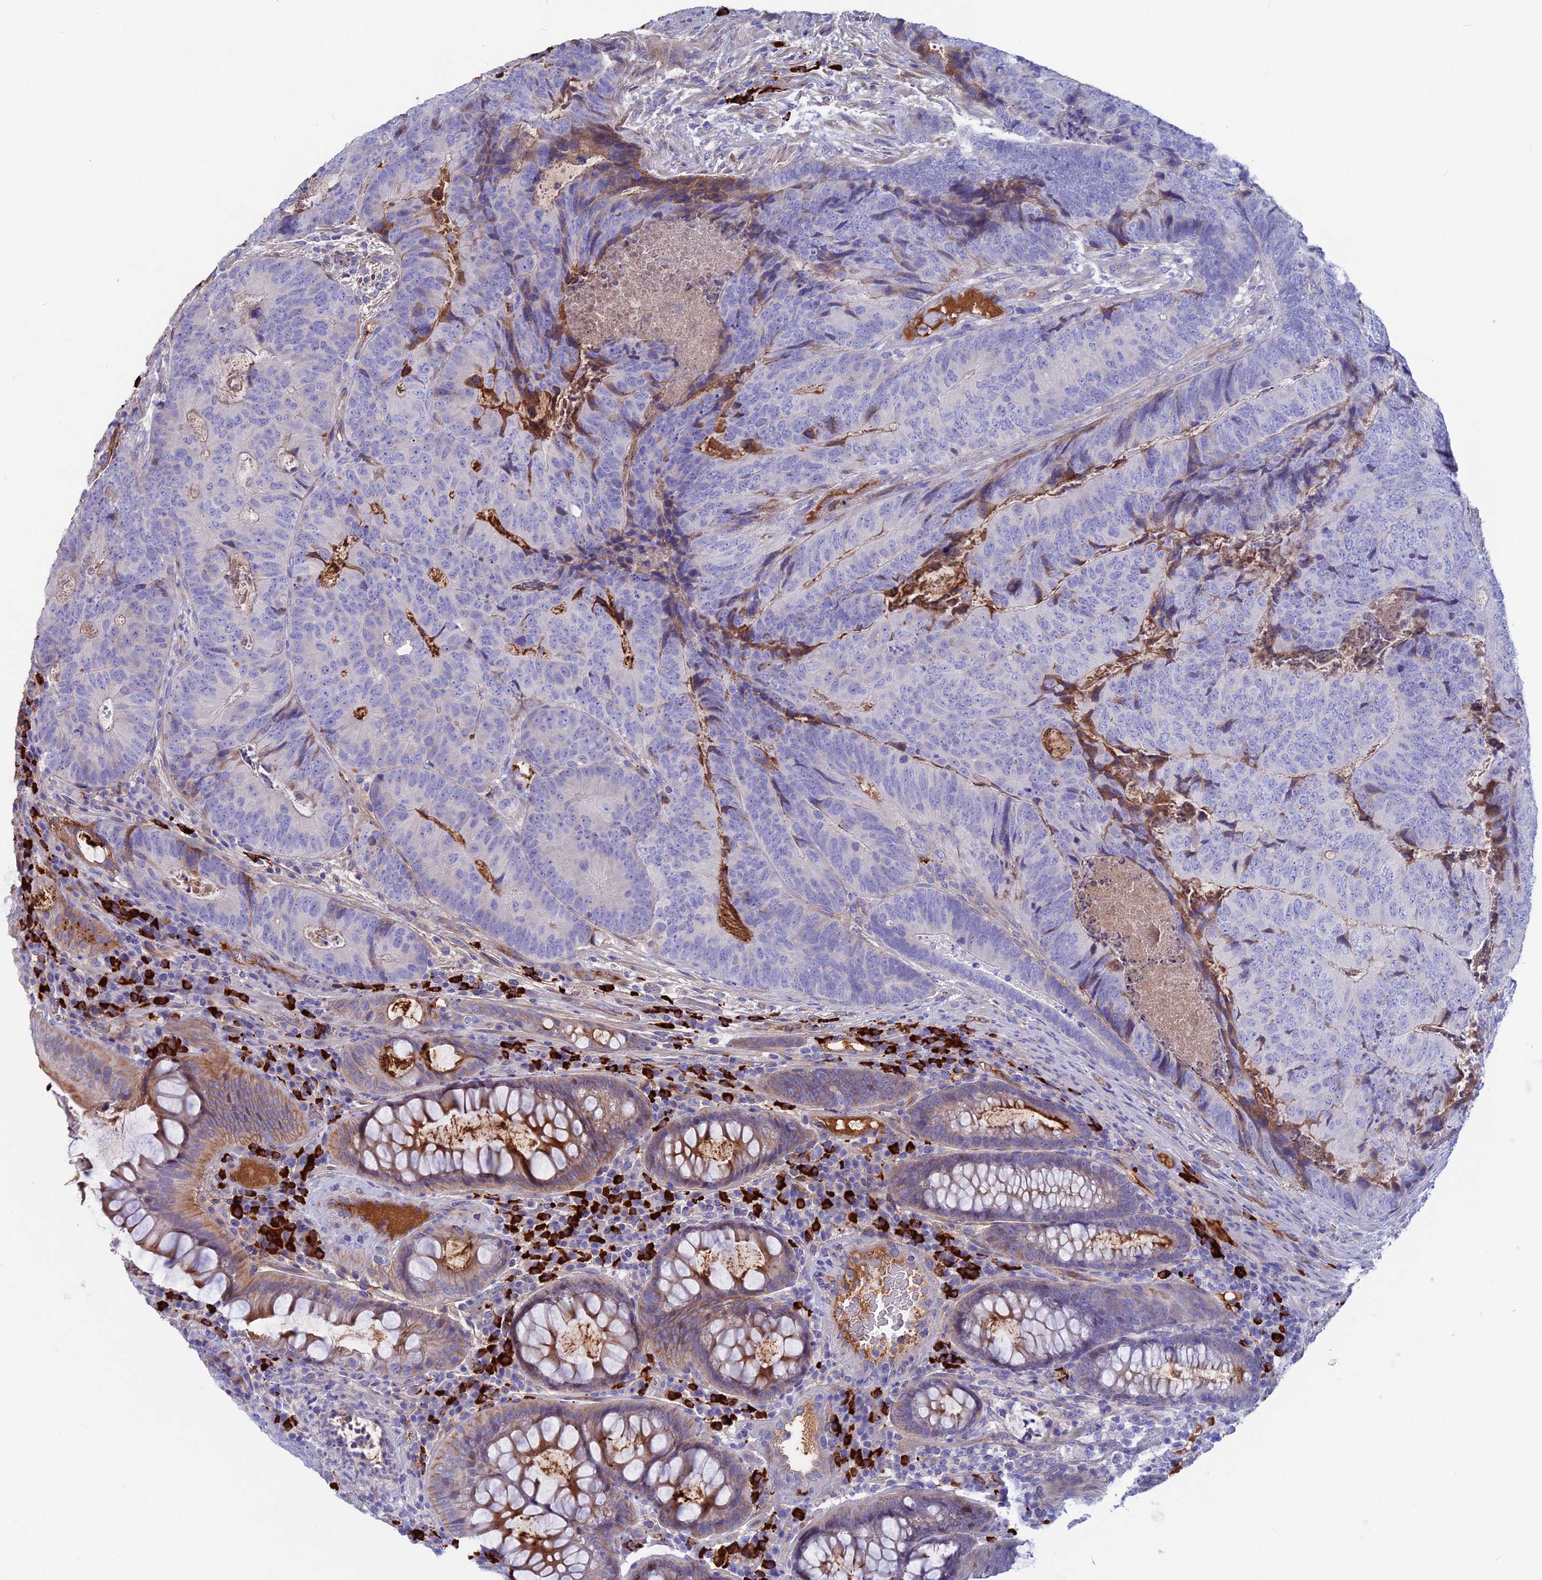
{"staining": {"intensity": "negative", "quantity": "none", "location": "none"}, "tissue": "colorectal cancer", "cell_type": "Tumor cells", "image_type": "cancer", "snomed": [{"axis": "morphology", "description": "Adenocarcinoma, NOS"}, {"axis": "topography", "description": "Colon"}], "caption": "Tumor cells show no significant protein staining in colorectal cancer (adenocarcinoma). Nuclei are stained in blue.", "gene": "SNAP91", "patient": {"sex": "female", "age": 67}}